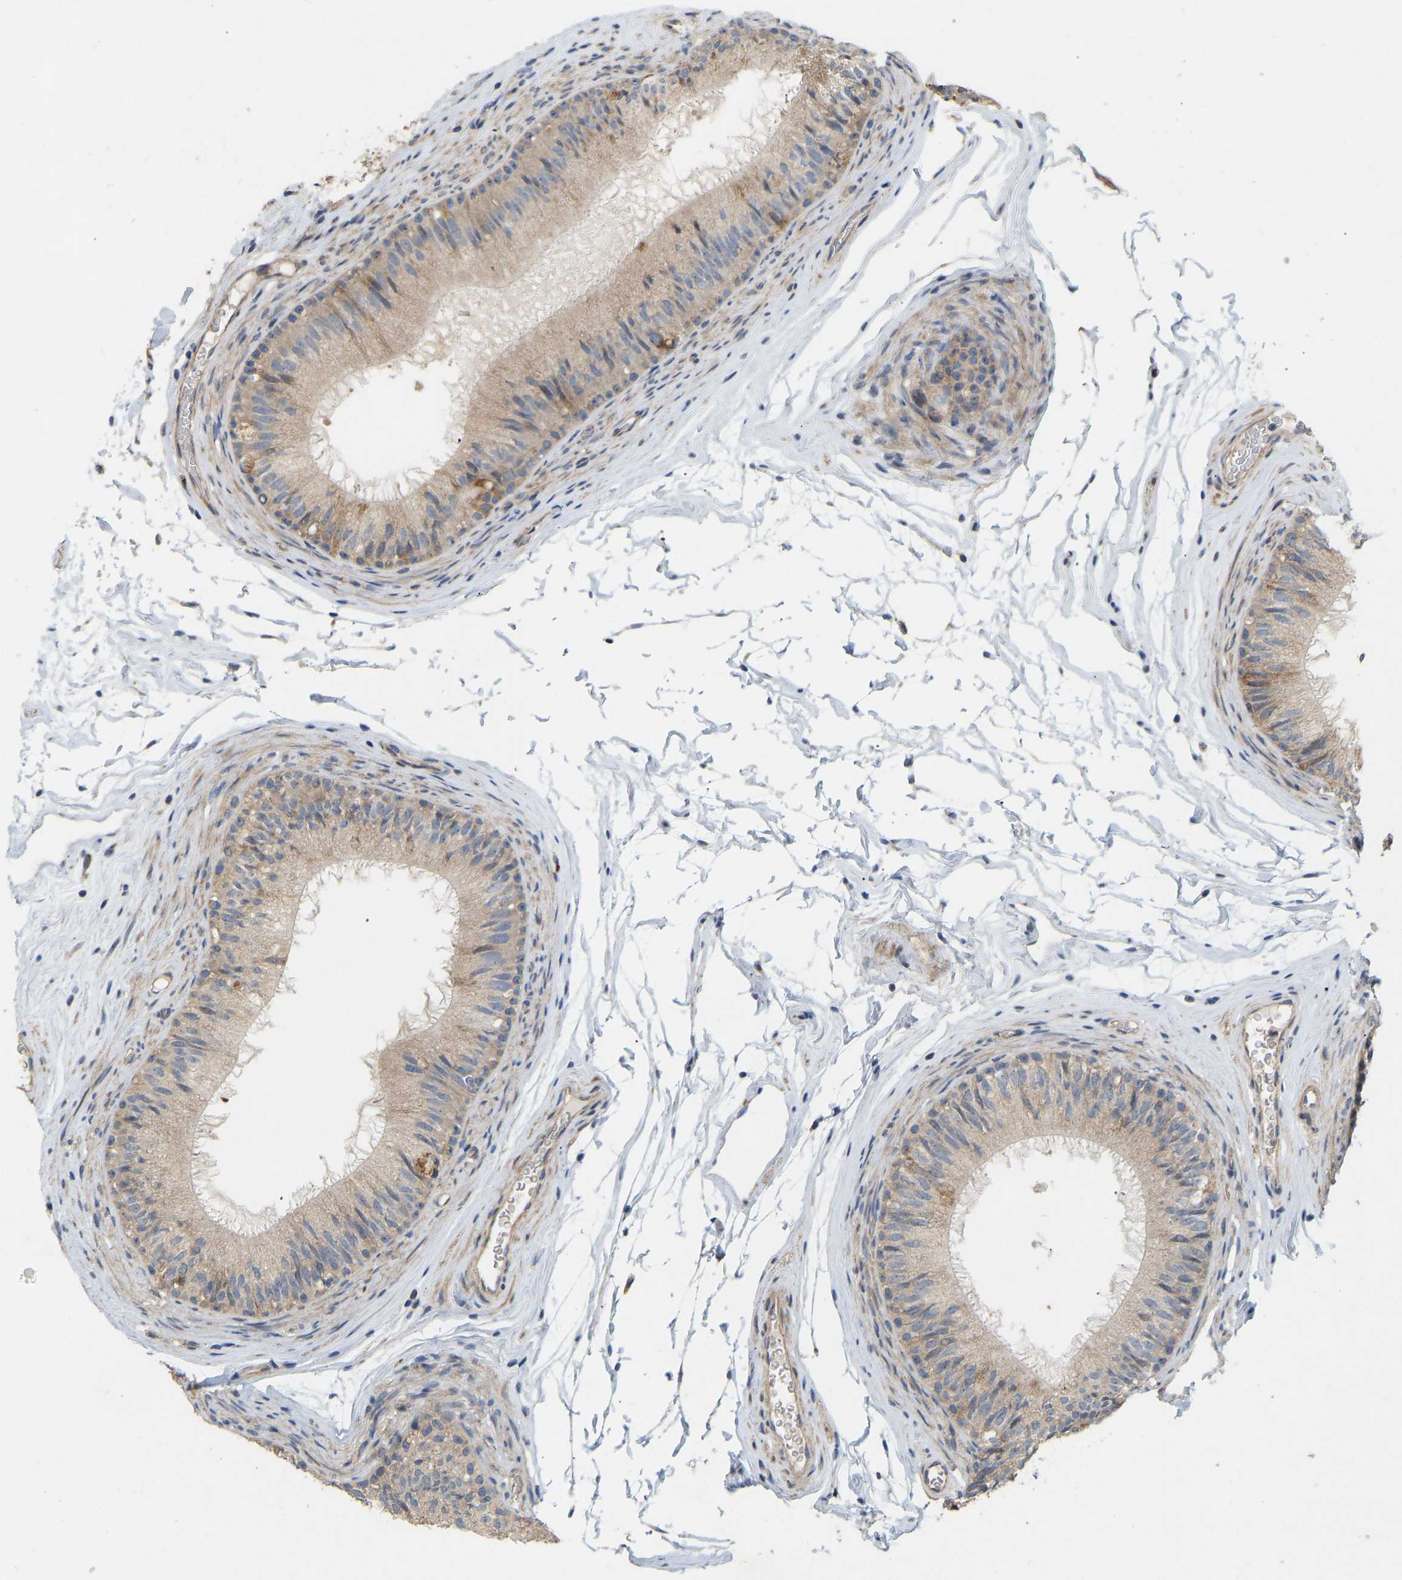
{"staining": {"intensity": "weak", "quantity": ">75%", "location": "cytoplasmic/membranous"}, "tissue": "epididymis", "cell_type": "Glandular cells", "image_type": "normal", "snomed": [{"axis": "morphology", "description": "Normal tissue, NOS"}, {"axis": "topography", "description": "Testis"}, {"axis": "topography", "description": "Epididymis"}], "caption": "Glandular cells display weak cytoplasmic/membranous expression in about >75% of cells in unremarkable epididymis. Using DAB (brown) and hematoxylin (blue) stains, captured at high magnification using brightfield microscopy.", "gene": "HACD2", "patient": {"sex": "male", "age": 36}}